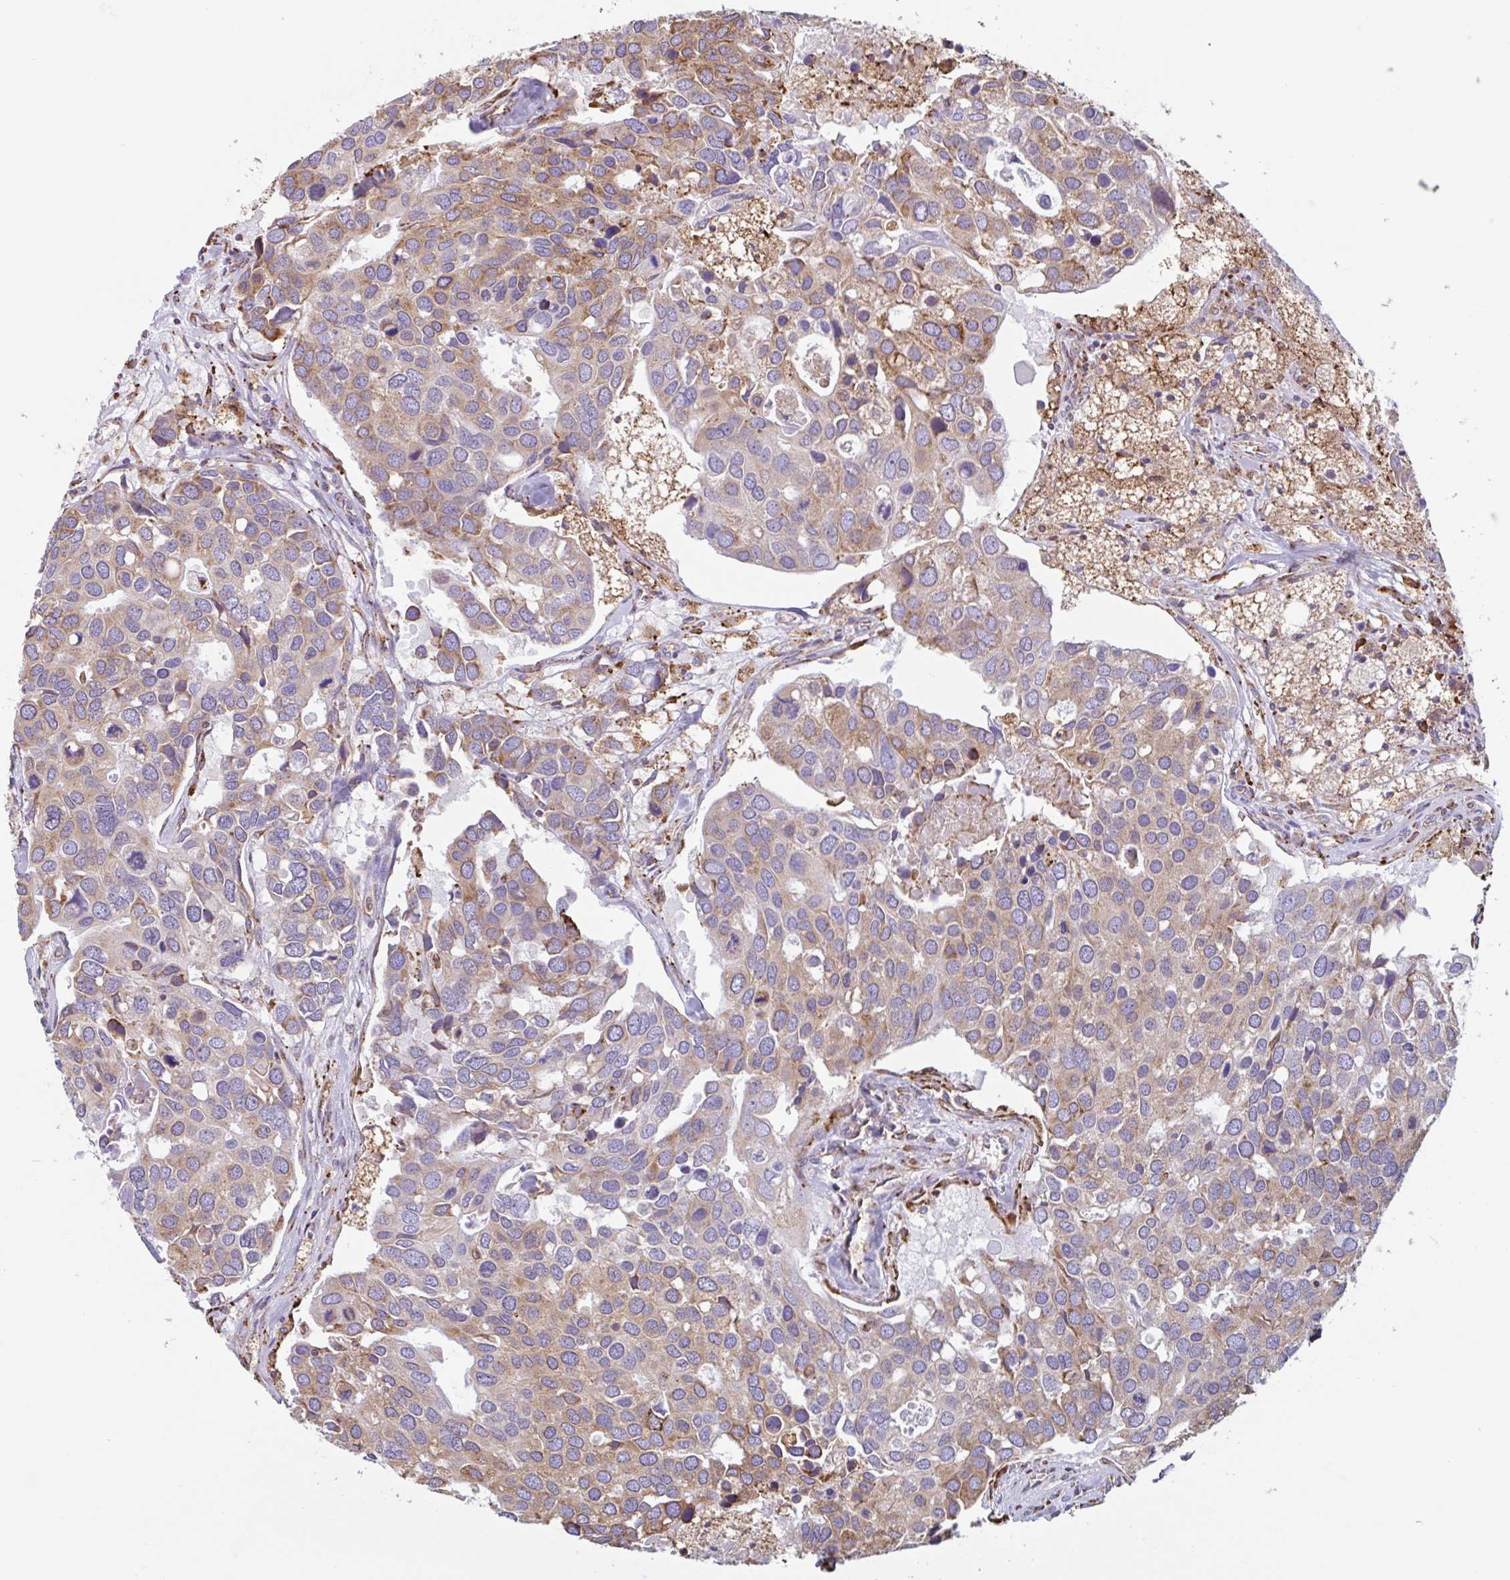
{"staining": {"intensity": "moderate", "quantity": "25%-75%", "location": "cytoplasmic/membranous"}, "tissue": "breast cancer", "cell_type": "Tumor cells", "image_type": "cancer", "snomed": [{"axis": "morphology", "description": "Duct carcinoma"}, {"axis": "topography", "description": "Breast"}], "caption": "Brown immunohistochemical staining in human breast cancer (intraductal carcinoma) reveals moderate cytoplasmic/membranous expression in approximately 25%-75% of tumor cells. Nuclei are stained in blue.", "gene": "DOK4", "patient": {"sex": "female", "age": 83}}